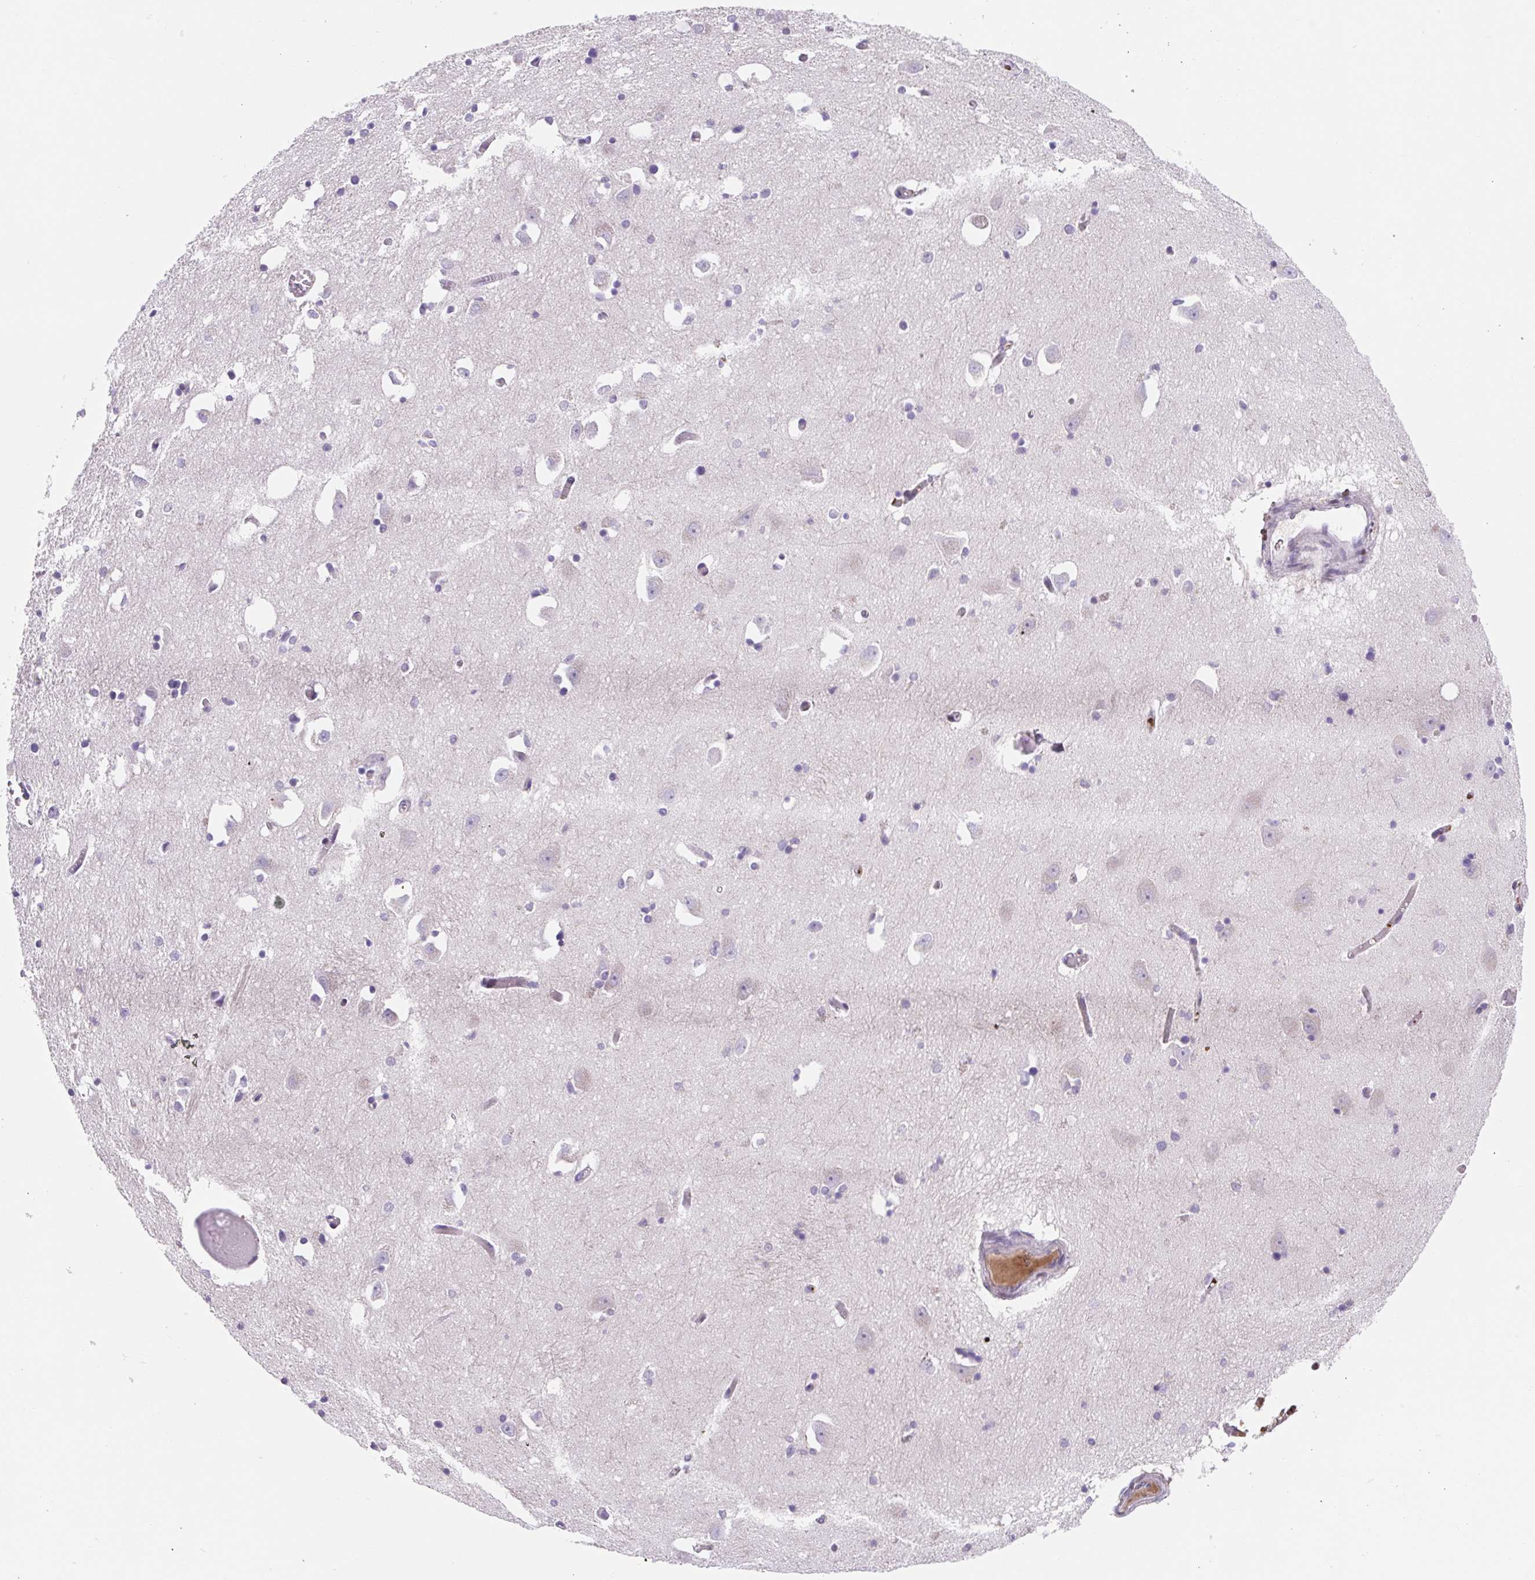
{"staining": {"intensity": "negative", "quantity": "none", "location": "none"}, "tissue": "caudate", "cell_type": "Glial cells", "image_type": "normal", "snomed": [{"axis": "morphology", "description": "Normal tissue, NOS"}, {"axis": "topography", "description": "Lateral ventricle wall"}, {"axis": "topography", "description": "Hippocampus"}], "caption": "The photomicrograph shows no staining of glial cells in unremarkable caudate. (DAB immunohistochemistry (IHC) visualized using brightfield microscopy, high magnification).", "gene": "TPRG1", "patient": {"sex": "female", "age": 63}}